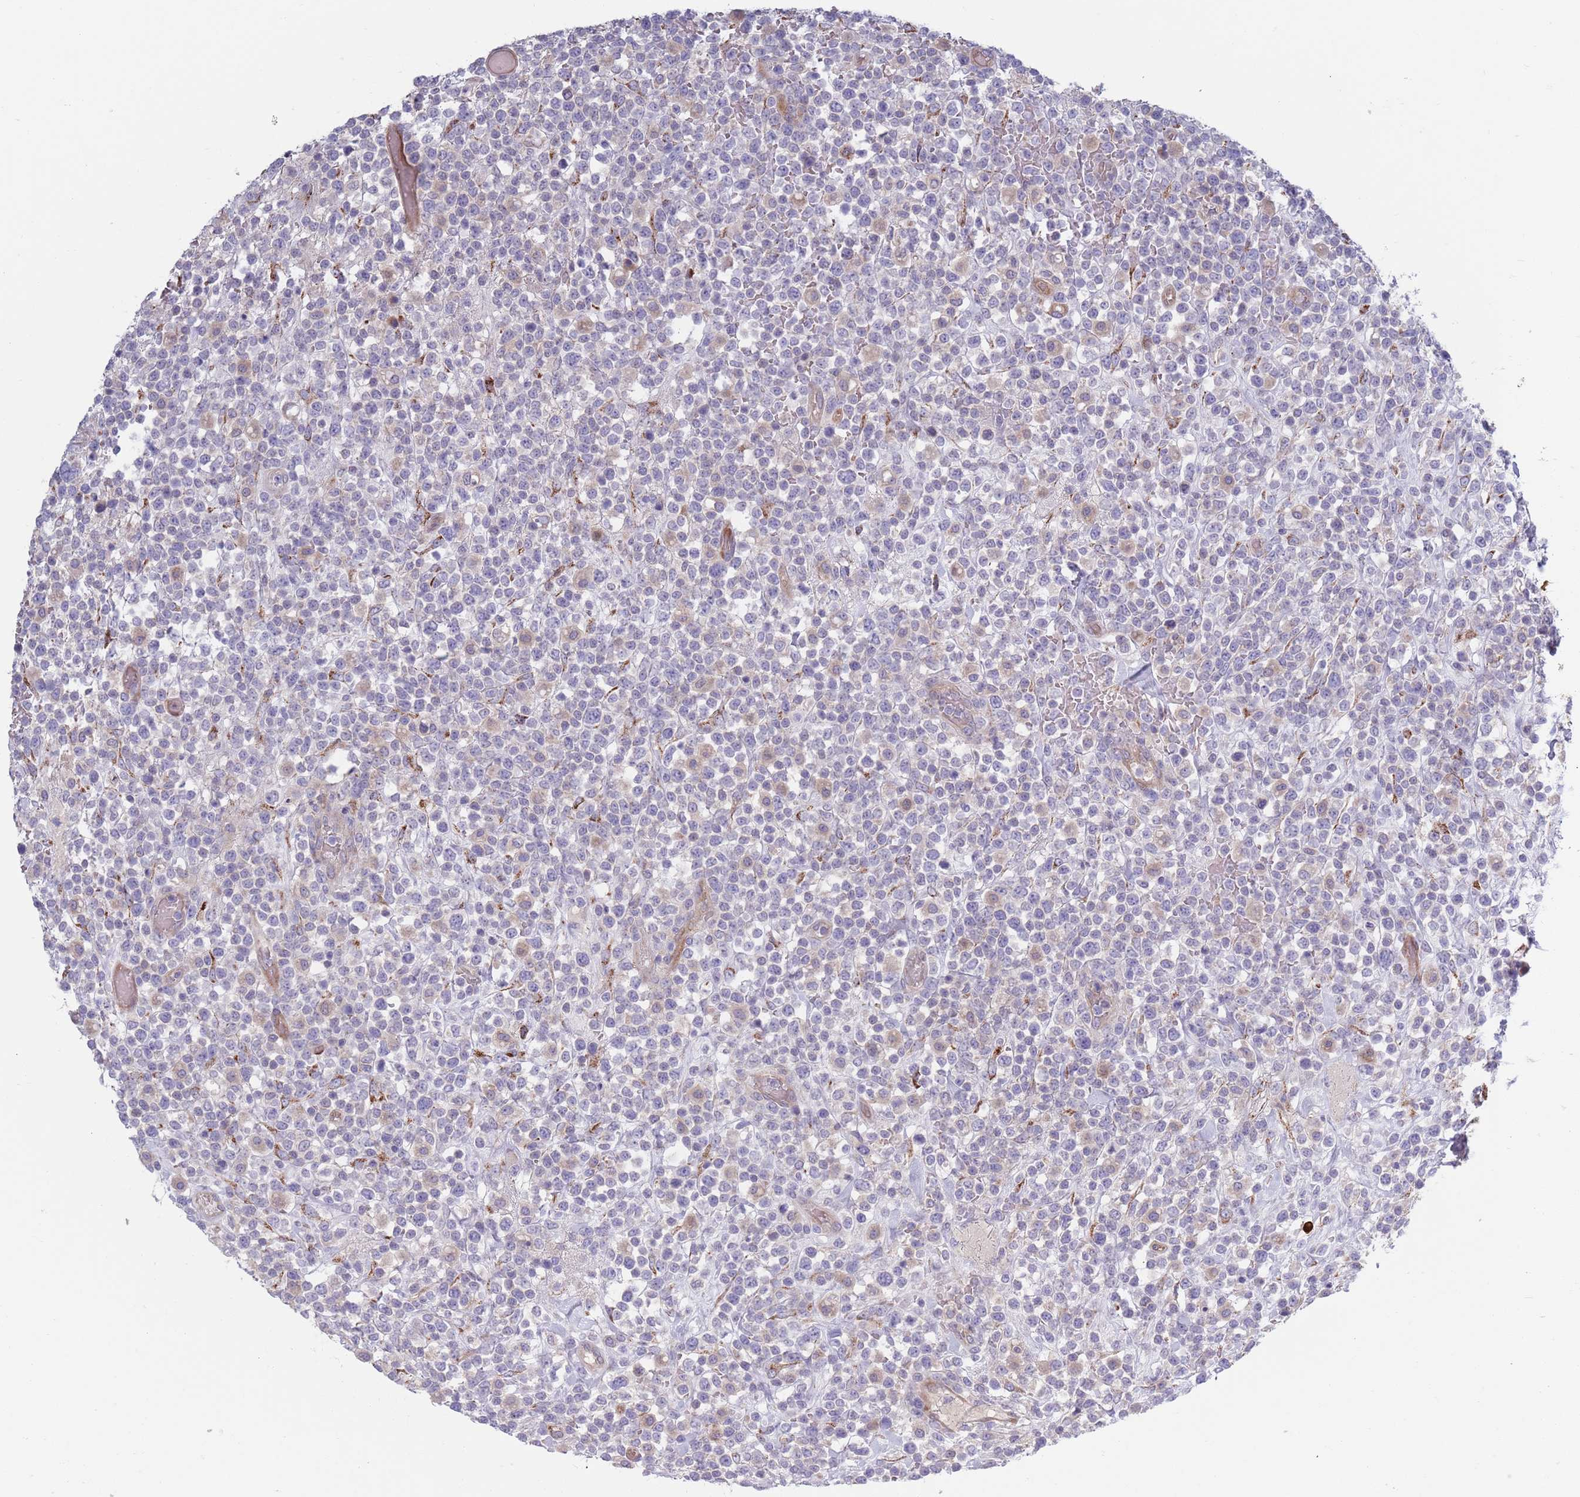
{"staining": {"intensity": "negative", "quantity": "none", "location": "none"}, "tissue": "lymphoma", "cell_type": "Tumor cells", "image_type": "cancer", "snomed": [{"axis": "morphology", "description": "Malignant lymphoma, non-Hodgkin's type, High grade"}, {"axis": "topography", "description": "Colon"}], "caption": "This is an immunohistochemistry (IHC) photomicrograph of human high-grade malignant lymphoma, non-Hodgkin's type. There is no staining in tumor cells.", "gene": "TYW1", "patient": {"sex": "female", "age": 53}}